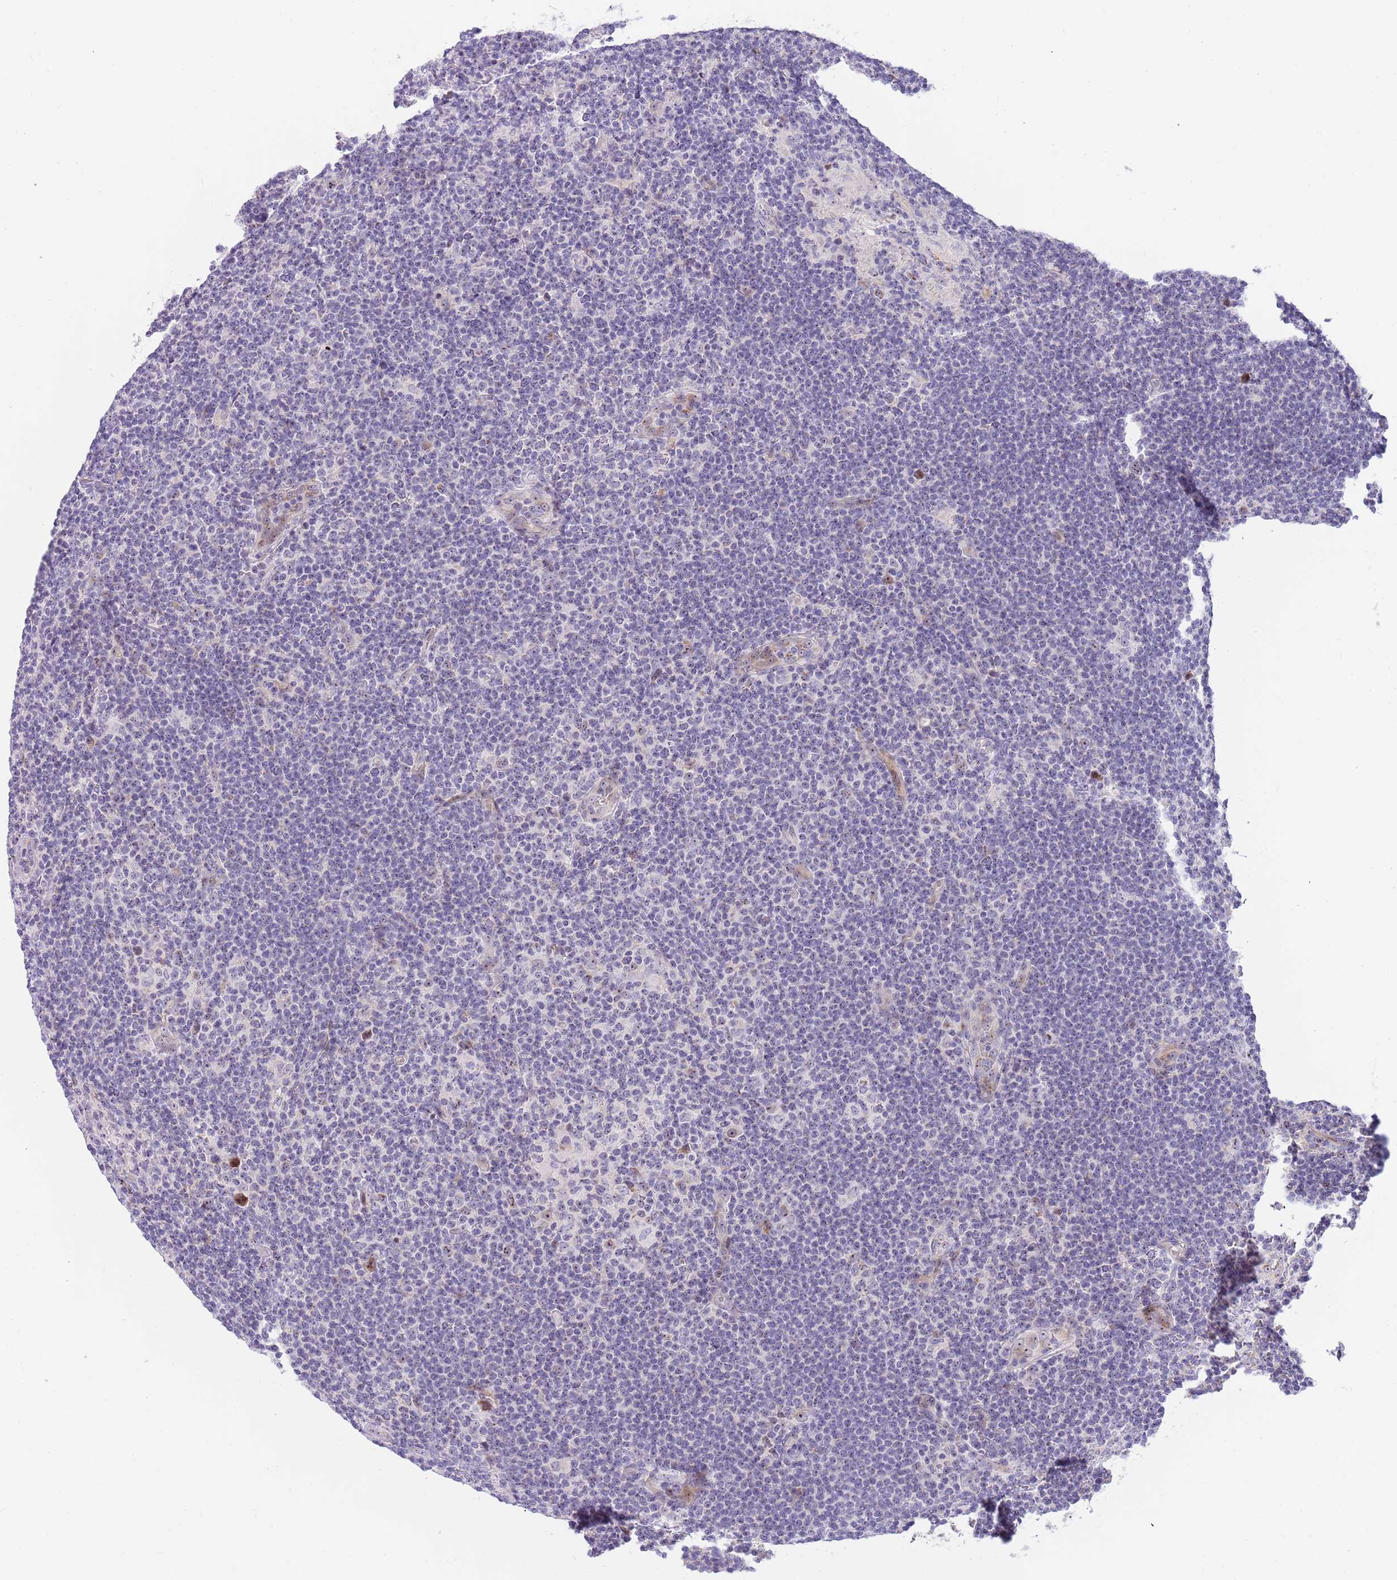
{"staining": {"intensity": "negative", "quantity": "none", "location": "none"}, "tissue": "lymphoma", "cell_type": "Tumor cells", "image_type": "cancer", "snomed": [{"axis": "morphology", "description": "Hodgkin's disease, NOS"}, {"axis": "topography", "description": "Lymph node"}], "caption": "Immunohistochemistry micrograph of neoplastic tissue: human lymphoma stained with DAB (3,3'-diaminobenzidine) shows no significant protein positivity in tumor cells.", "gene": "DNAJA3", "patient": {"sex": "female", "age": 57}}